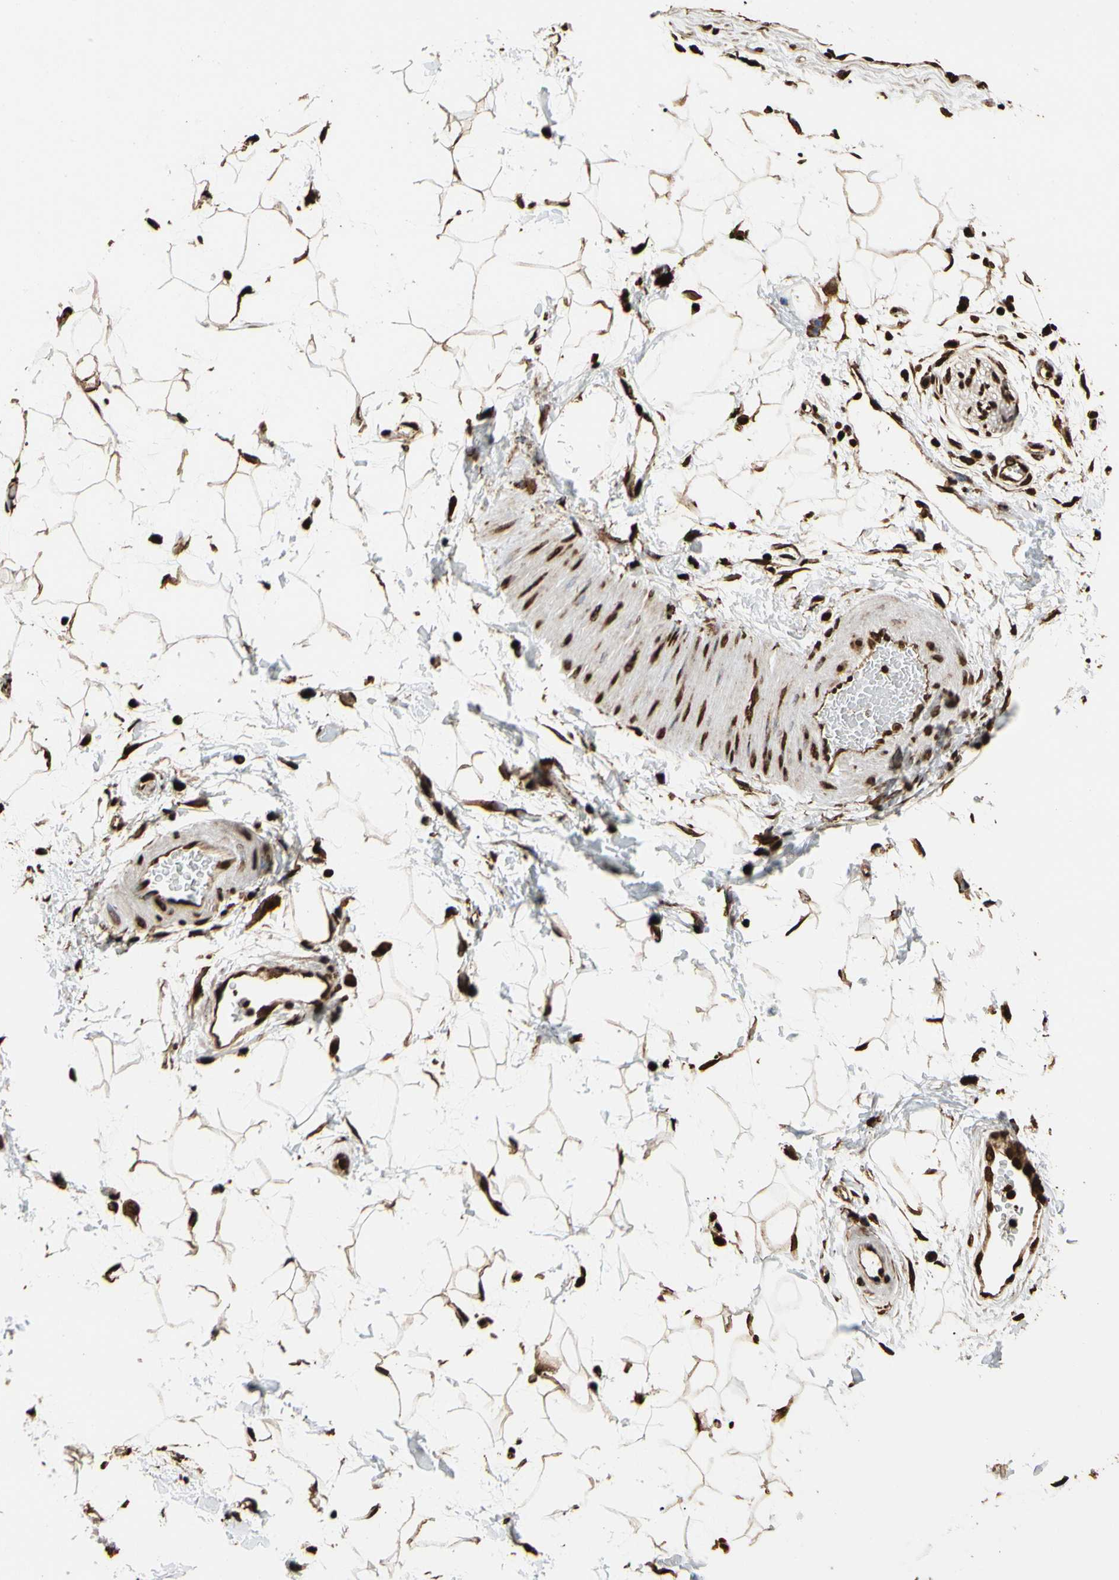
{"staining": {"intensity": "strong", "quantity": ">75%", "location": "cytoplasmic/membranous,nuclear"}, "tissue": "adipose tissue", "cell_type": "Adipocytes", "image_type": "normal", "snomed": [{"axis": "morphology", "description": "Normal tissue, NOS"}, {"axis": "topography", "description": "Soft tissue"}], "caption": "Protein analysis of benign adipose tissue displays strong cytoplasmic/membranous,nuclear expression in about >75% of adipocytes. (IHC, brightfield microscopy, high magnification).", "gene": "HNRNPK", "patient": {"sex": "male", "age": 72}}